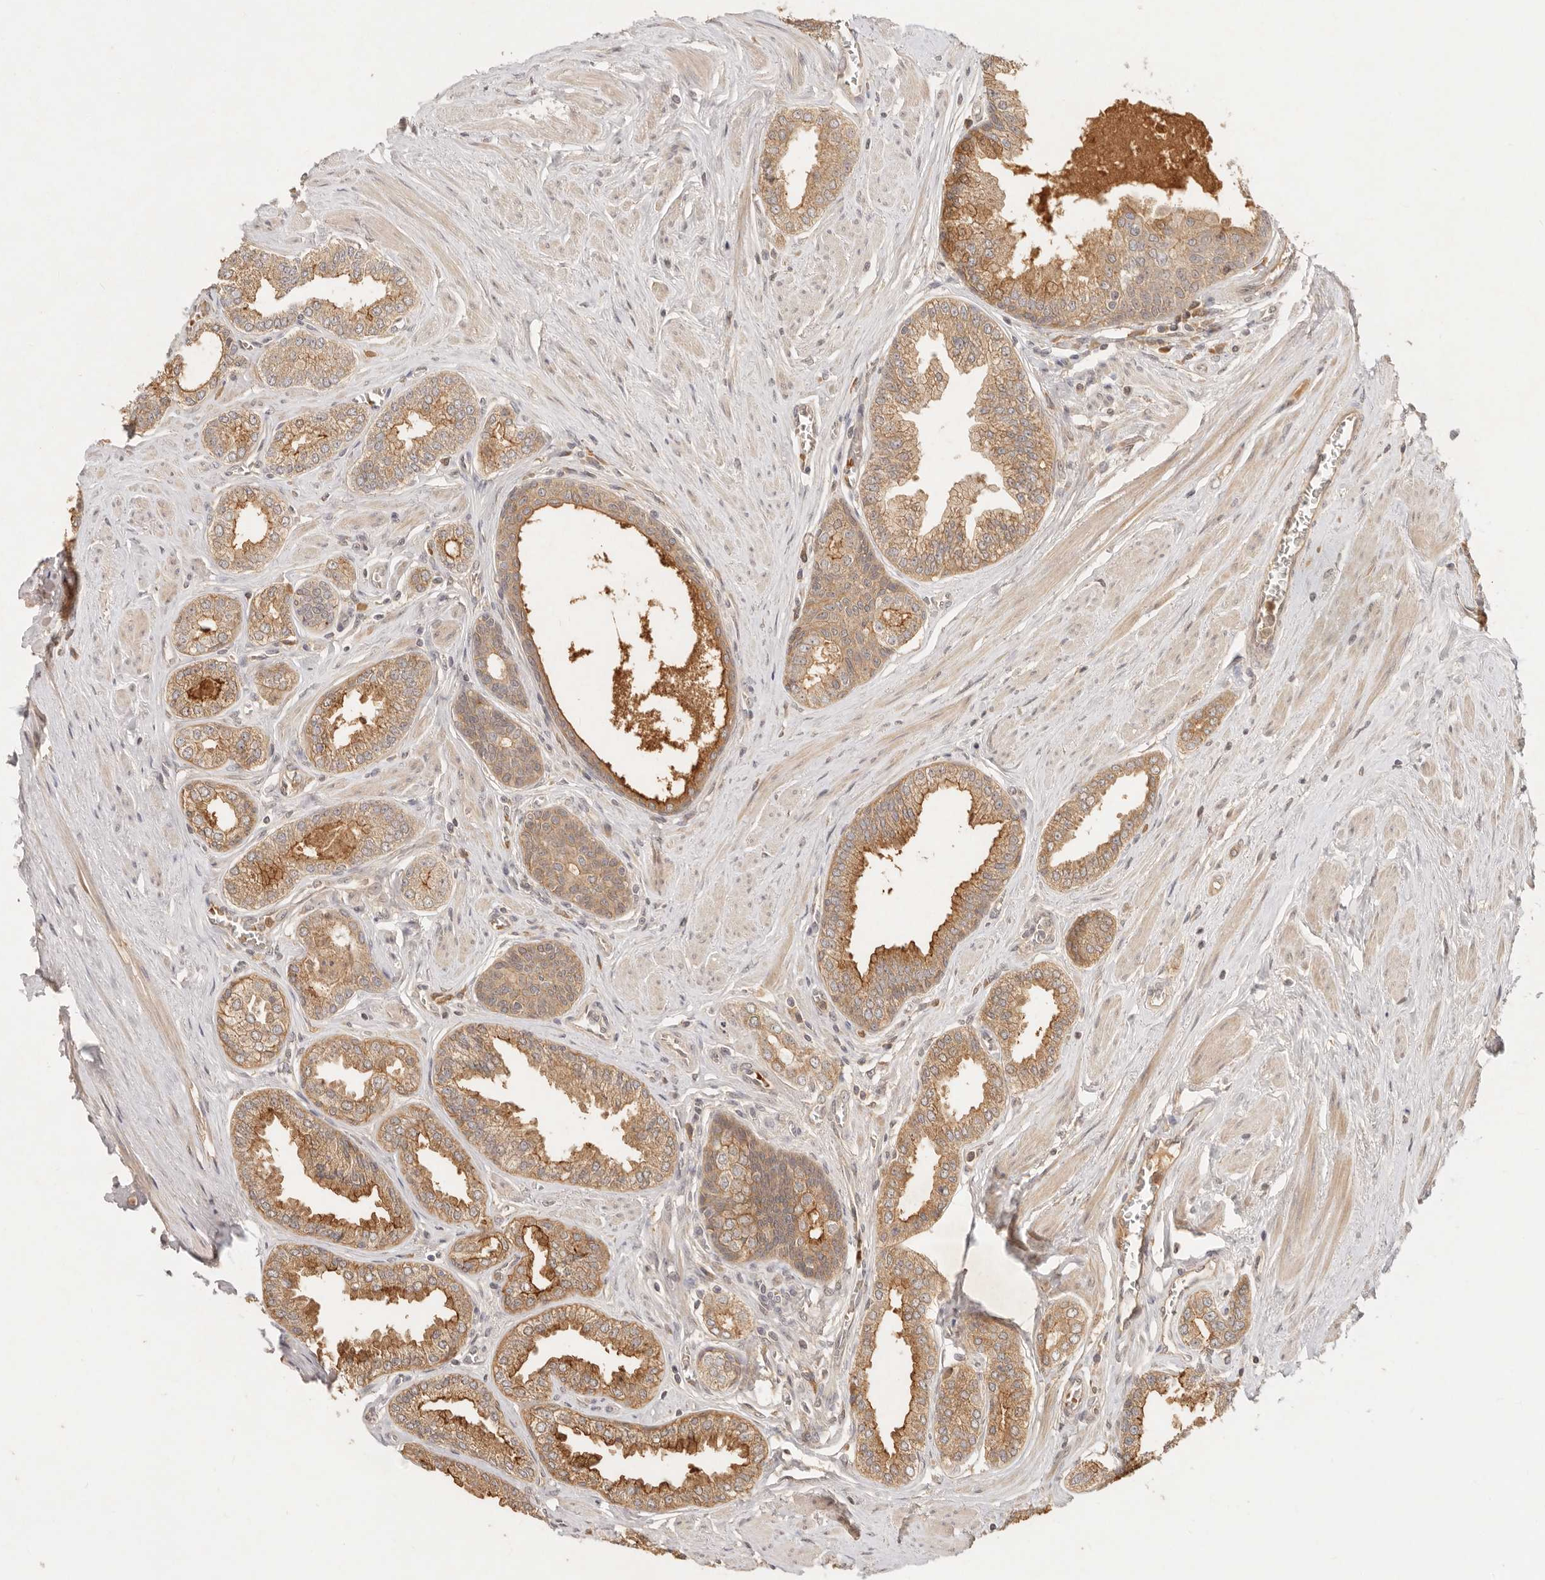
{"staining": {"intensity": "moderate", "quantity": ">75%", "location": "cytoplasmic/membranous"}, "tissue": "prostate cancer", "cell_type": "Tumor cells", "image_type": "cancer", "snomed": [{"axis": "morphology", "description": "Adenocarcinoma, Low grade"}, {"axis": "topography", "description": "Prostate"}], "caption": "Low-grade adenocarcinoma (prostate) stained with a brown dye displays moderate cytoplasmic/membranous positive expression in approximately >75% of tumor cells.", "gene": "FREM2", "patient": {"sex": "male", "age": 63}}